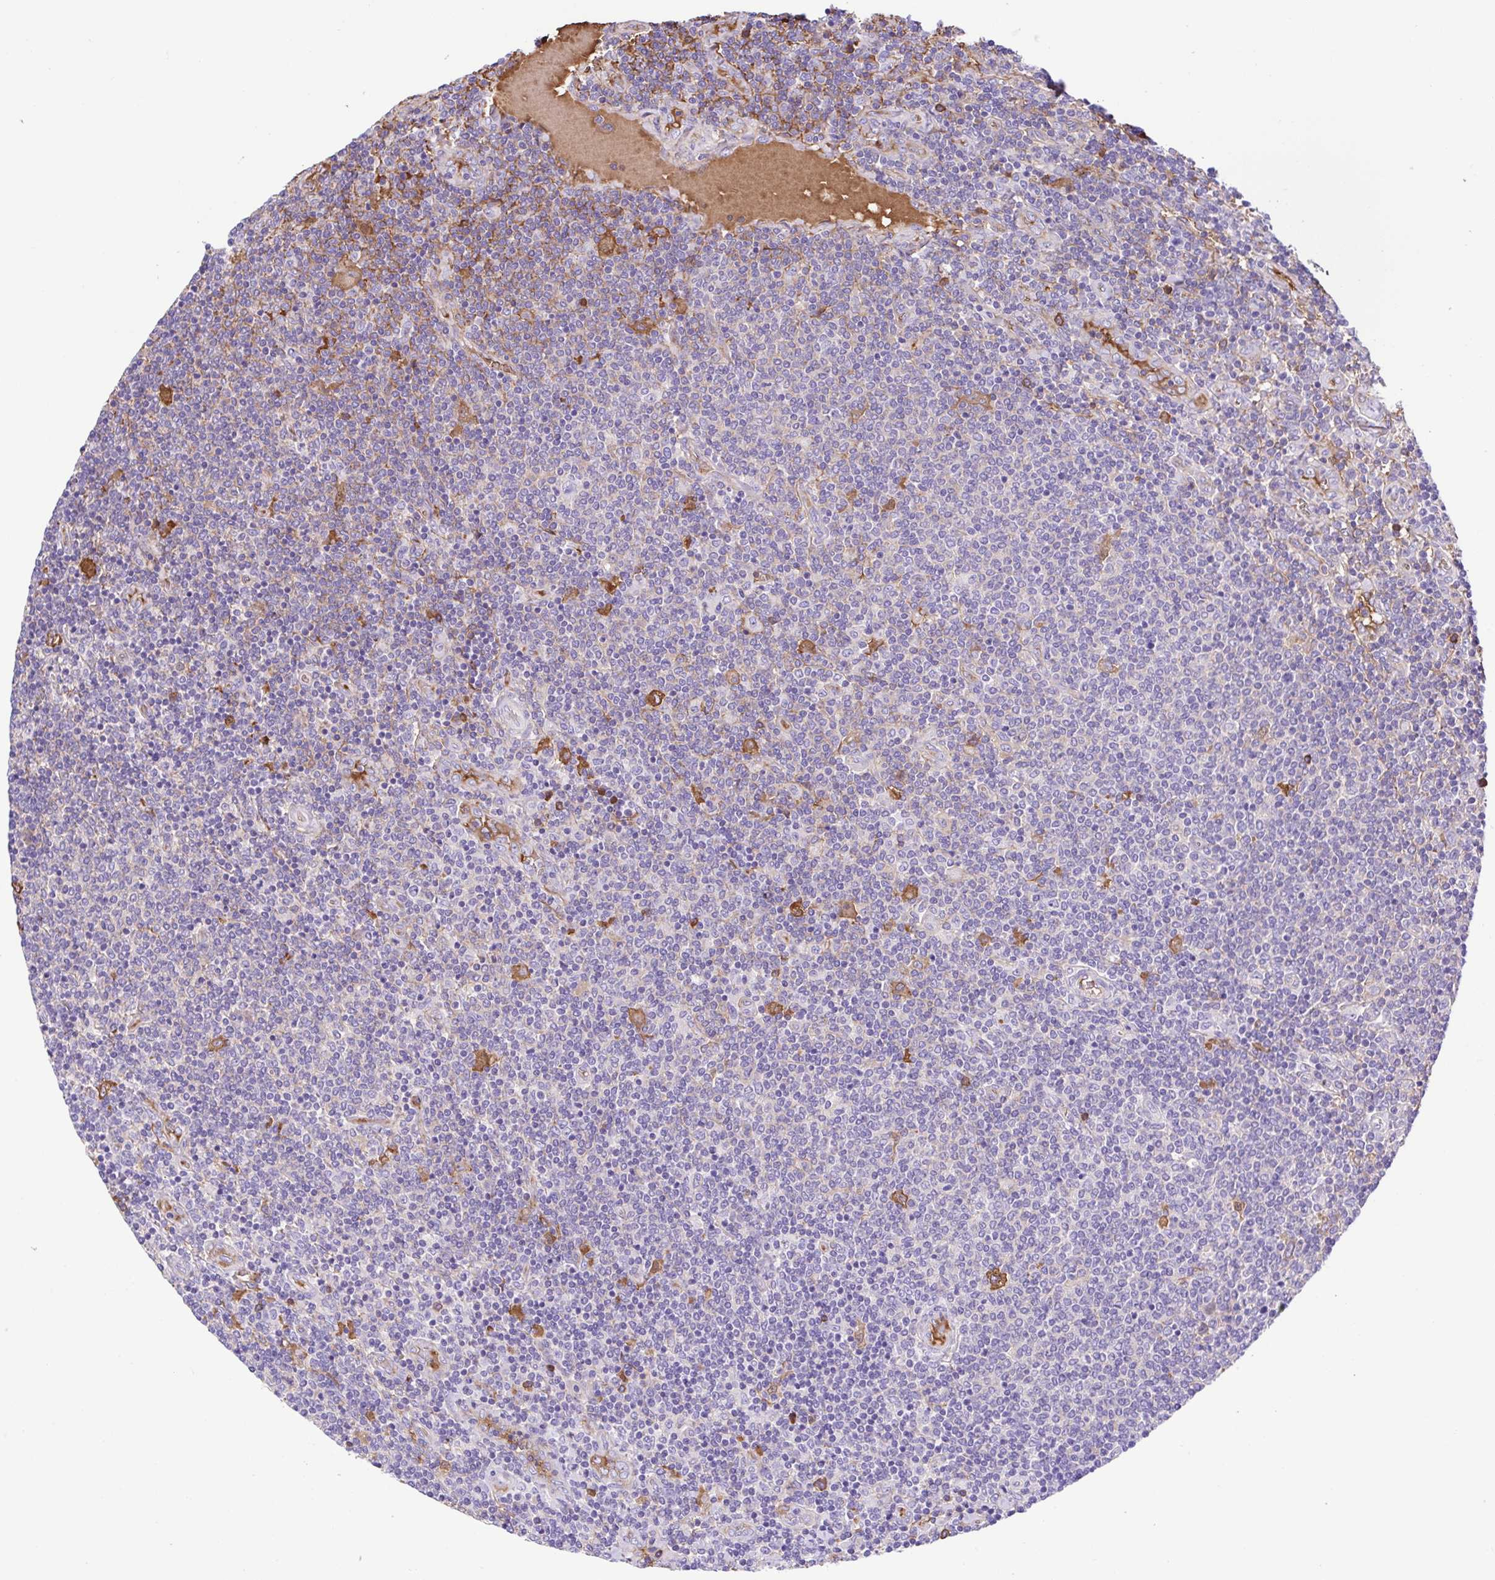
{"staining": {"intensity": "negative", "quantity": "none", "location": "none"}, "tissue": "lymphoma", "cell_type": "Tumor cells", "image_type": "cancer", "snomed": [{"axis": "morphology", "description": "Malignant lymphoma, non-Hodgkin's type, Low grade"}, {"axis": "topography", "description": "Lymph node"}], "caption": "Tumor cells show no significant staining in malignant lymphoma, non-Hodgkin's type (low-grade).", "gene": "IGFL1", "patient": {"sex": "male", "age": 52}}